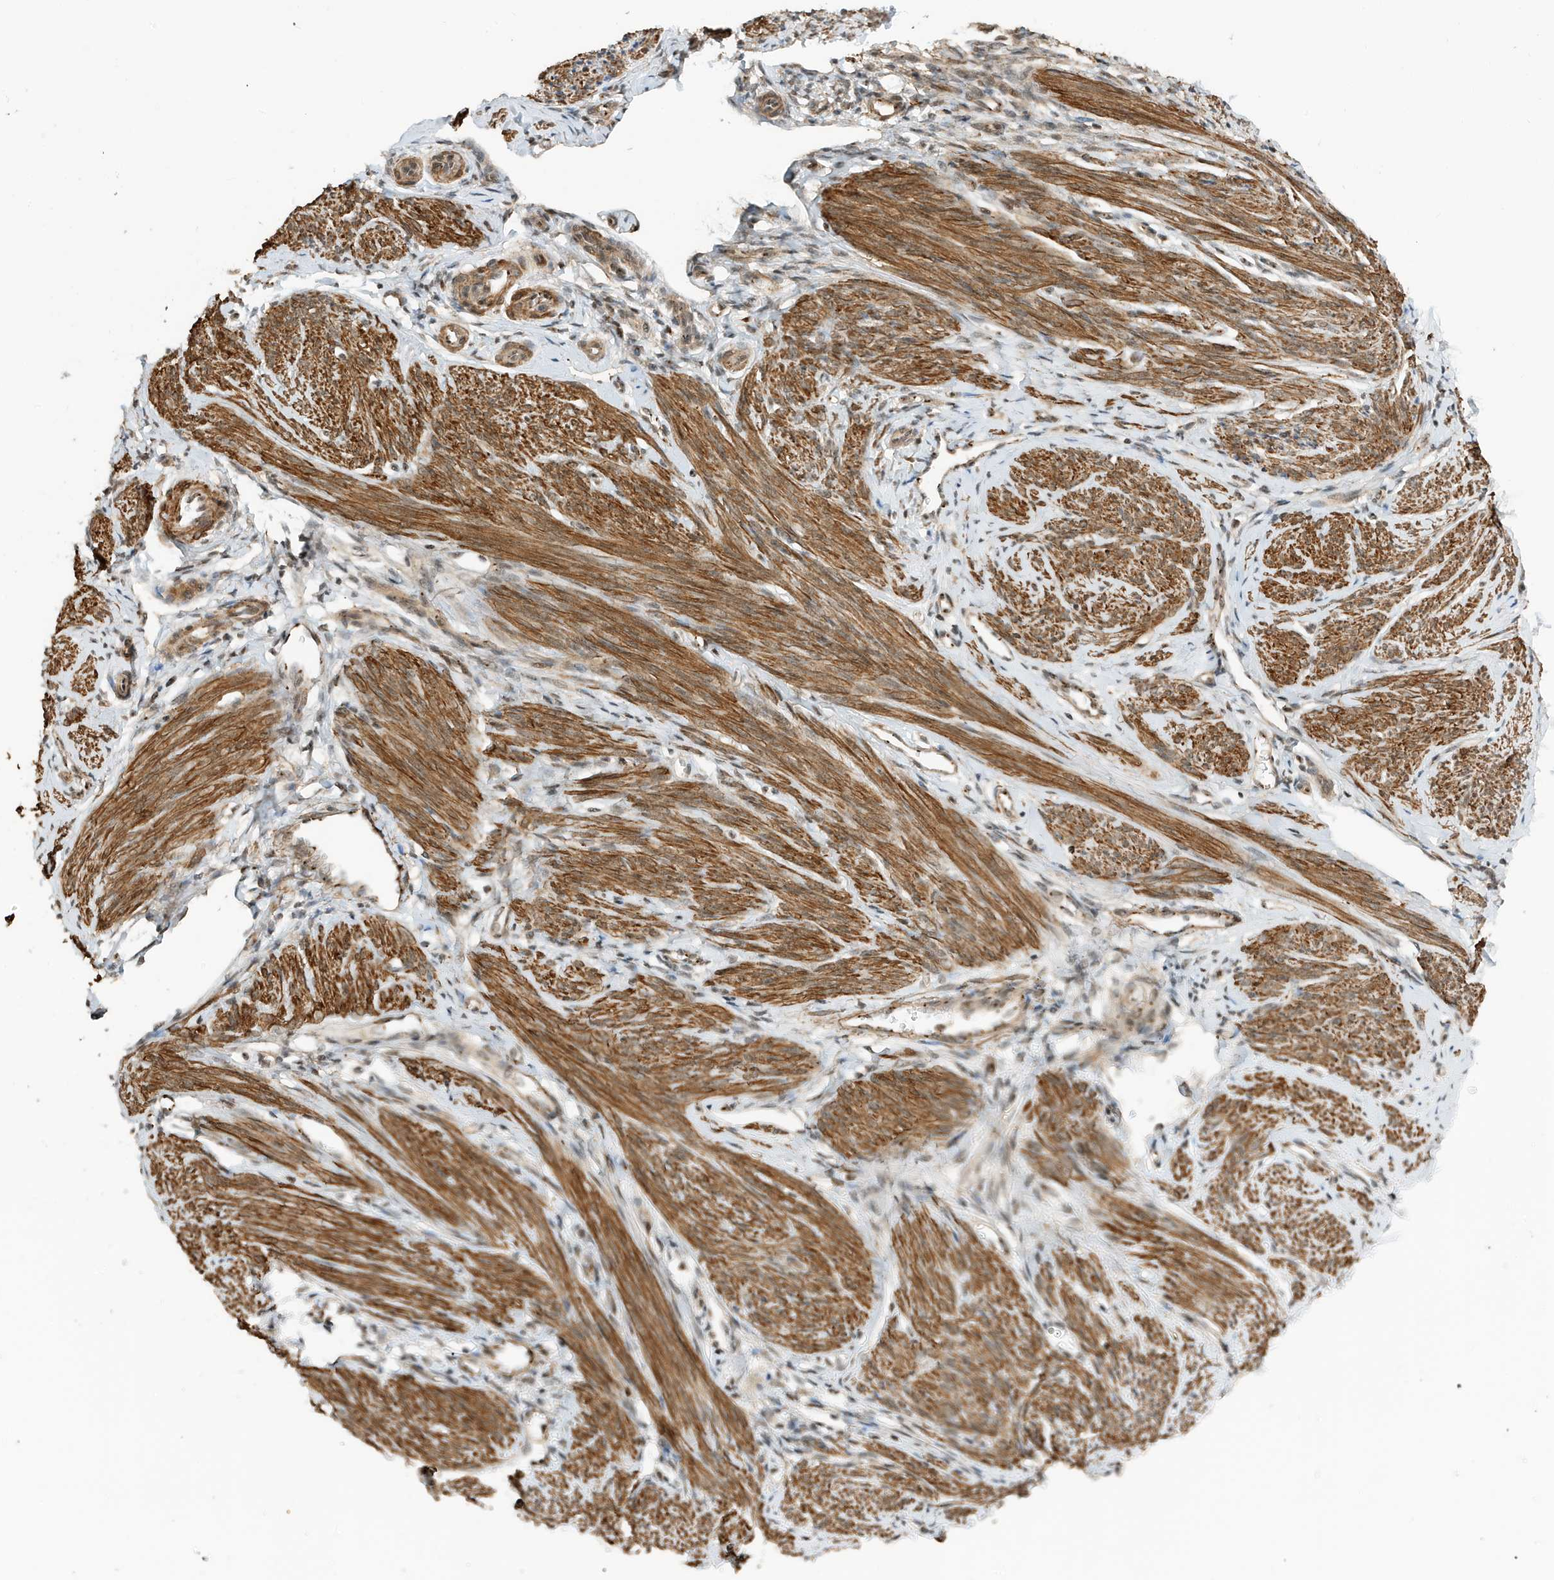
{"staining": {"intensity": "weak", "quantity": "<25%", "location": "cytoplasmic/membranous"}, "tissue": "endometrium", "cell_type": "Cells in endometrial stroma", "image_type": "normal", "snomed": [{"axis": "morphology", "description": "Normal tissue, NOS"}, {"axis": "topography", "description": "Uterus"}, {"axis": "topography", "description": "Endometrium"}], "caption": "This is an immunohistochemistry (IHC) micrograph of benign human endometrium. There is no expression in cells in endometrial stroma.", "gene": "MAST3", "patient": {"sex": "female", "age": 48}}